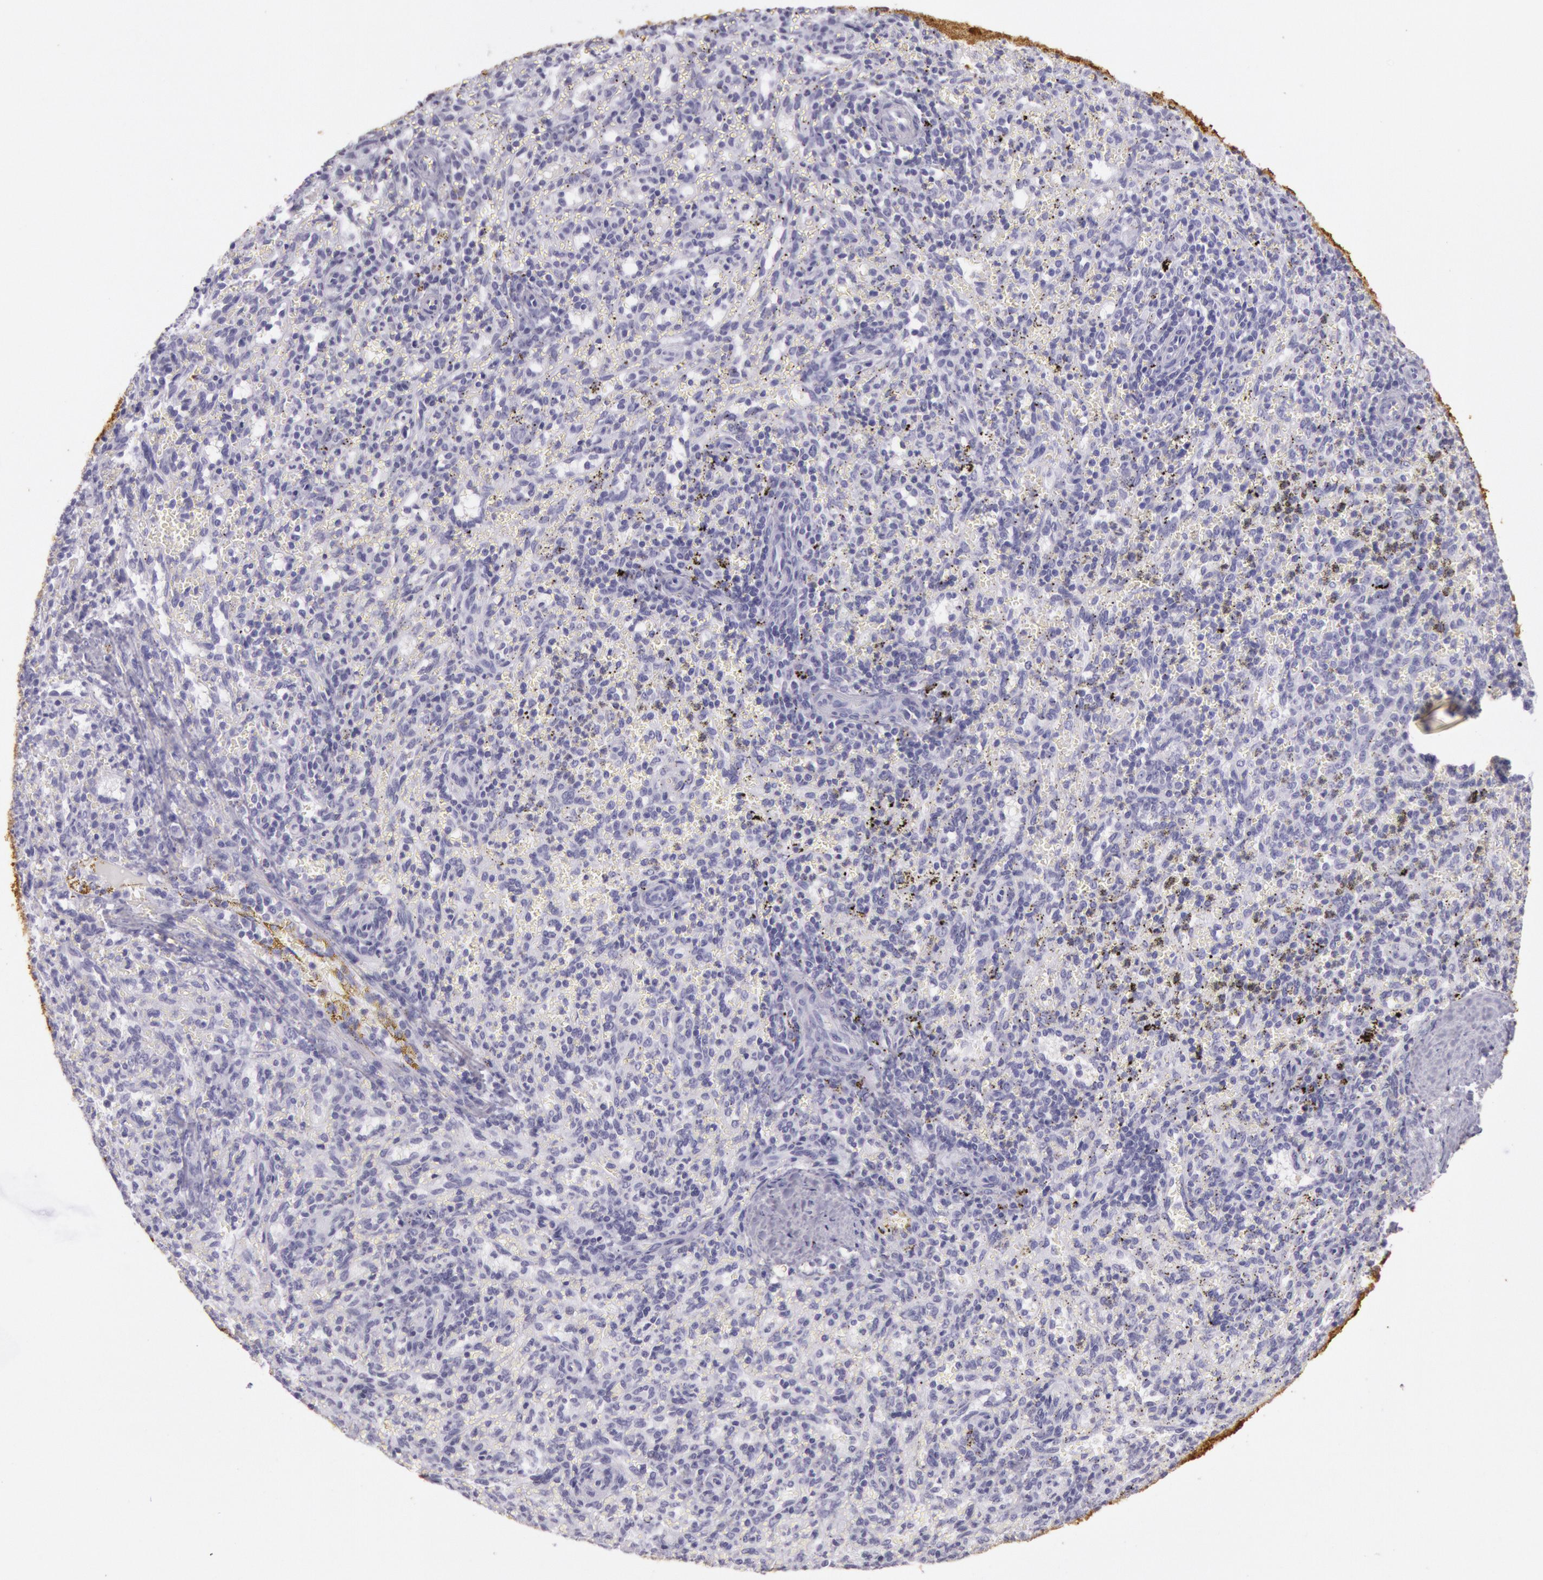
{"staining": {"intensity": "negative", "quantity": "none", "location": "none"}, "tissue": "spleen", "cell_type": "Cells in red pulp", "image_type": "normal", "snomed": [{"axis": "morphology", "description": "Normal tissue, NOS"}, {"axis": "topography", "description": "Spleen"}], "caption": "Immunohistochemical staining of benign human spleen exhibits no significant positivity in cells in red pulp. (Brightfield microscopy of DAB (3,3'-diaminobenzidine) immunohistochemistry at high magnification).", "gene": "CKB", "patient": {"sex": "female", "age": 10}}